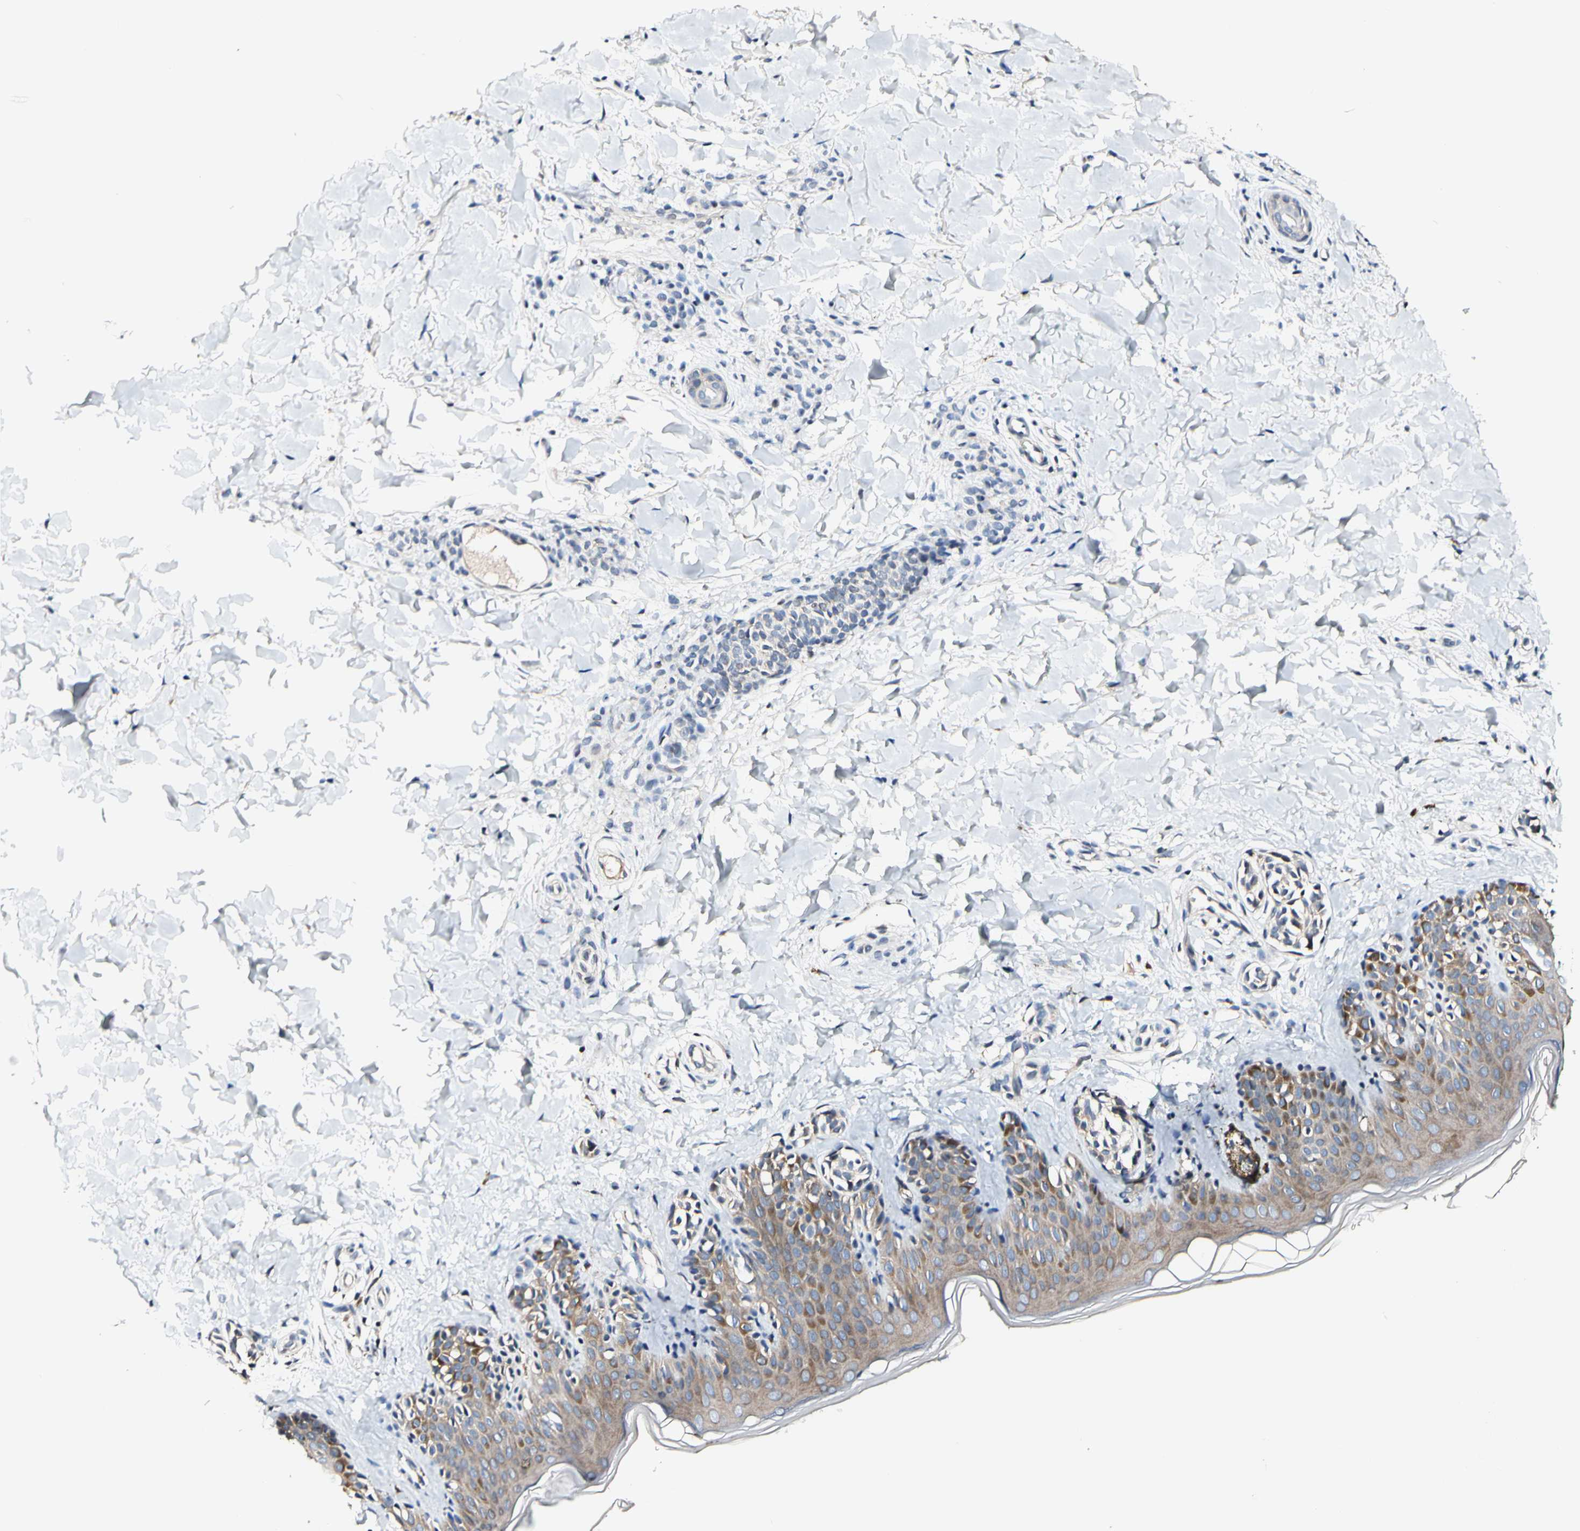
{"staining": {"intensity": "negative", "quantity": "none", "location": "none"}, "tissue": "skin", "cell_type": "Fibroblasts", "image_type": "normal", "snomed": [{"axis": "morphology", "description": "Normal tissue, NOS"}, {"axis": "topography", "description": "Skin"}], "caption": "An IHC micrograph of benign skin is shown. There is no staining in fibroblasts of skin.", "gene": "SOX30", "patient": {"sex": "male", "age": 16}}